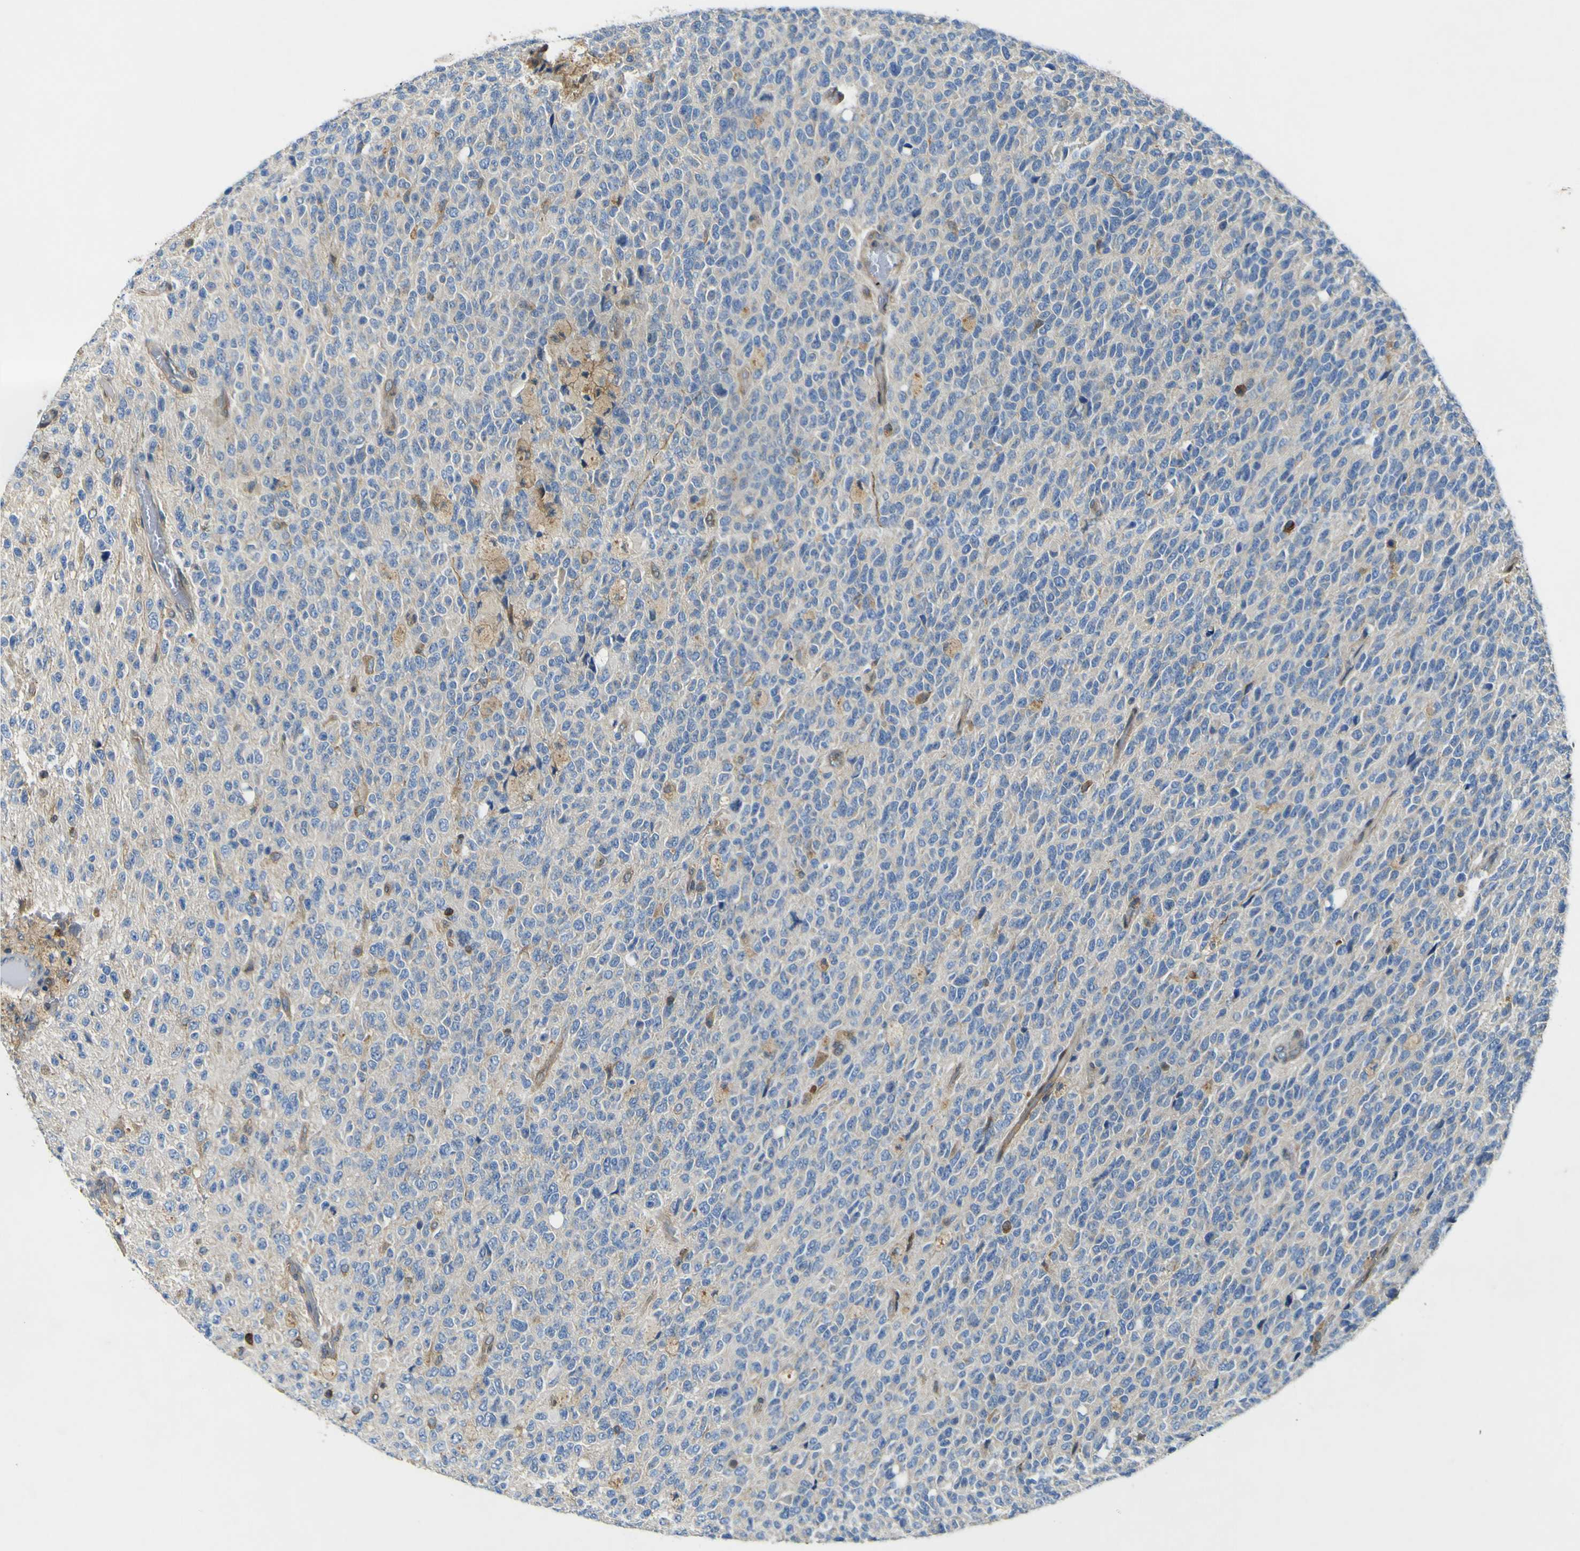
{"staining": {"intensity": "weak", "quantity": "25%-75%", "location": "cytoplasmic/membranous"}, "tissue": "glioma", "cell_type": "Tumor cells", "image_type": "cancer", "snomed": [{"axis": "morphology", "description": "Glioma, malignant, High grade"}, {"axis": "topography", "description": "pancreas cauda"}], "caption": "Malignant high-grade glioma stained with IHC shows weak cytoplasmic/membranous staining in about 25%-75% of tumor cells. Nuclei are stained in blue.", "gene": "EML2", "patient": {"sex": "male", "age": 60}}